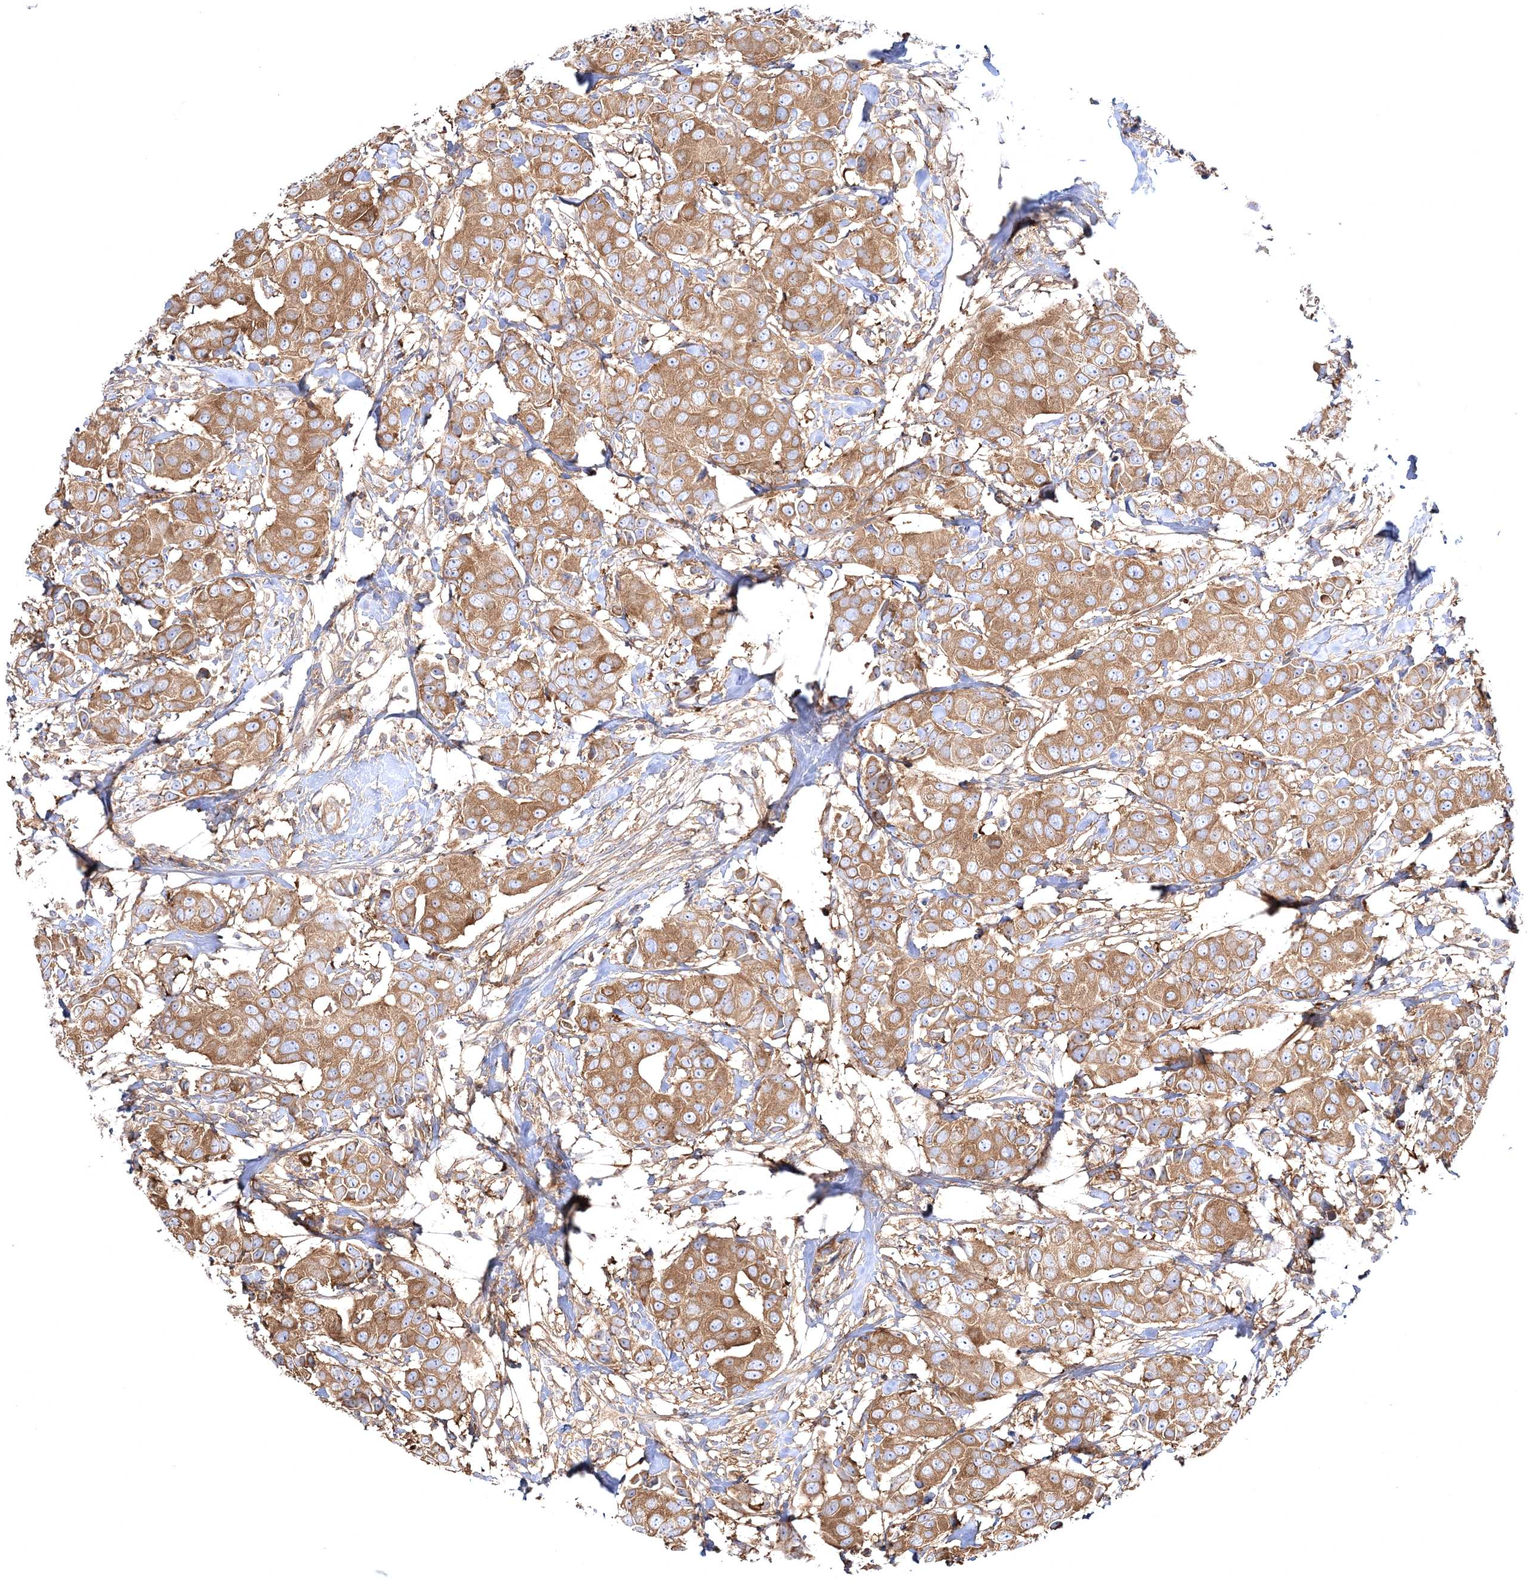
{"staining": {"intensity": "moderate", "quantity": ">75%", "location": "cytoplasmic/membranous"}, "tissue": "breast cancer", "cell_type": "Tumor cells", "image_type": "cancer", "snomed": [{"axis": "morphology", "description": "Normal tissue, NOS"}, {"axis": "morphology", "description": "Duct carcinoma"}, {"axis": "topography", "description": "Breast"}], "caption": "The immunohistochemical stain labels moderate cytoplasmic/membranous expression in tumor cells of invasive ductal carcinoma (breast) tissue.", "gene": "ZSWIM6", "patient": {"sex": "female", "age": 39}}